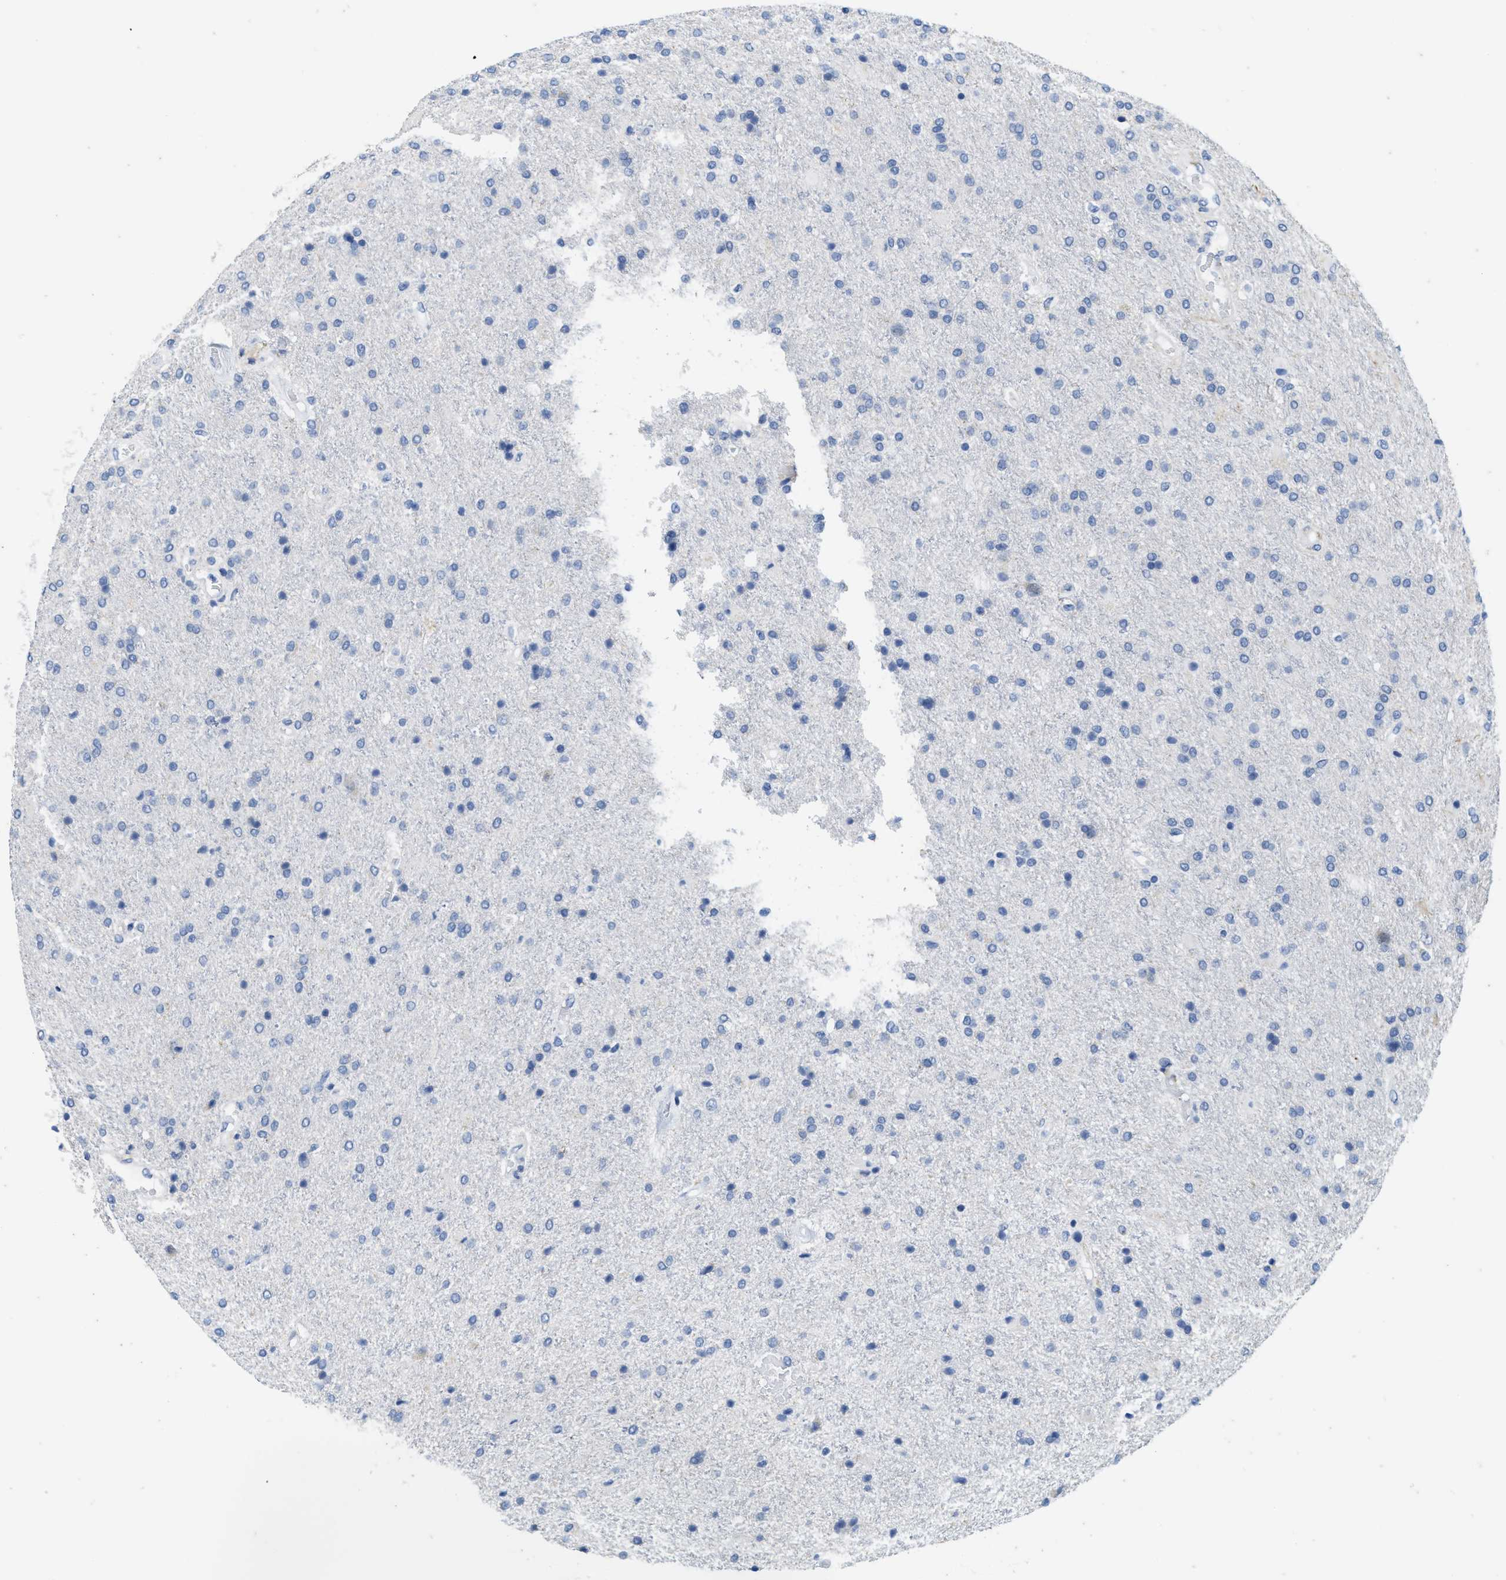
{"staining": {"intensity": "negative", "quantity": "none", "location": "none"}, "tissue": "glioma", "cell_type": "Tumor cells", "image_type": "cancer", "snomed": [{"axis": "morphology", "description": "Glioma, malignant, High grade"}, {"axis": "topography", "description": "Brain"}], "caption": "Immunohistochemistry (IHC) micrograph of glioma stained for a protein (brown), which displays no expression in tumor cells. (Stains: DAB immunohistochemistry with hematoxylin counter stain, Microscopy: brightfield microscopy at high magnification).", "gene": "ABCB11", "patient": {"sex": "male", "age": 72}}